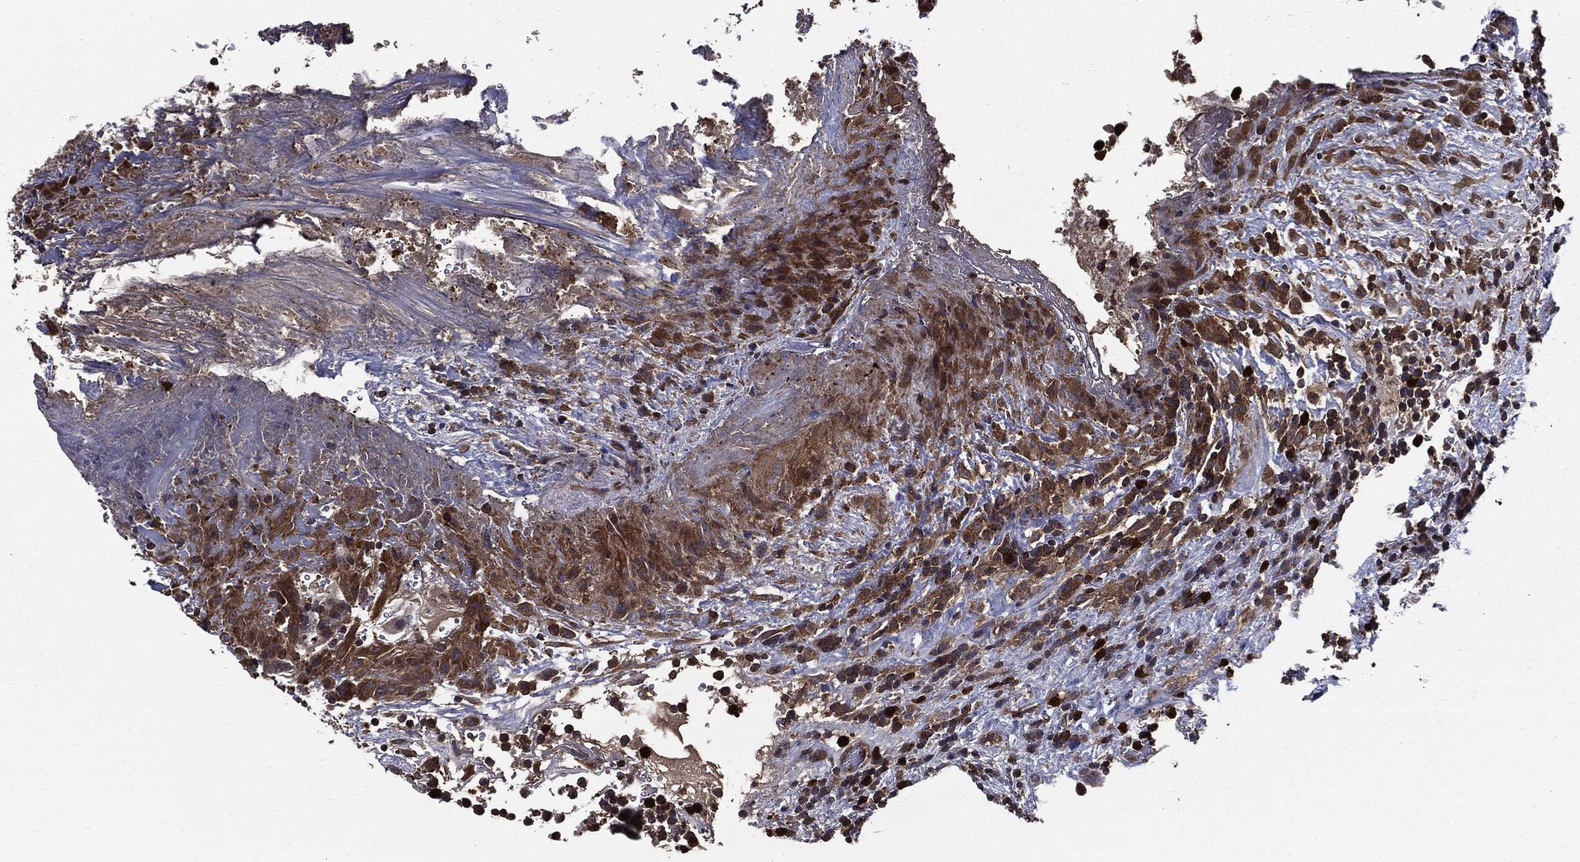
{"staining": {"intensity": "strong", "quantity": "25%-75%", "location": "cytoplasmic/membranous"}, "tissue": "urothelial cancer", "cell_type": "Tumor cells", "image_type": "cancer", "snomed": [{"axis": "morphology", "description": "Urothelial carcinoma, High grade"}, {"axis": "topography", "description": "Urinary bladder"}], "caption": "This is an image of immunohistochemistry (IHC) staining of urothelial cancer, which shows strong staining in the cytoplasmic/membranous of tumor cells.", "gene": "PDCD6IP", "patient": {"sex": "female", "age": 41}}